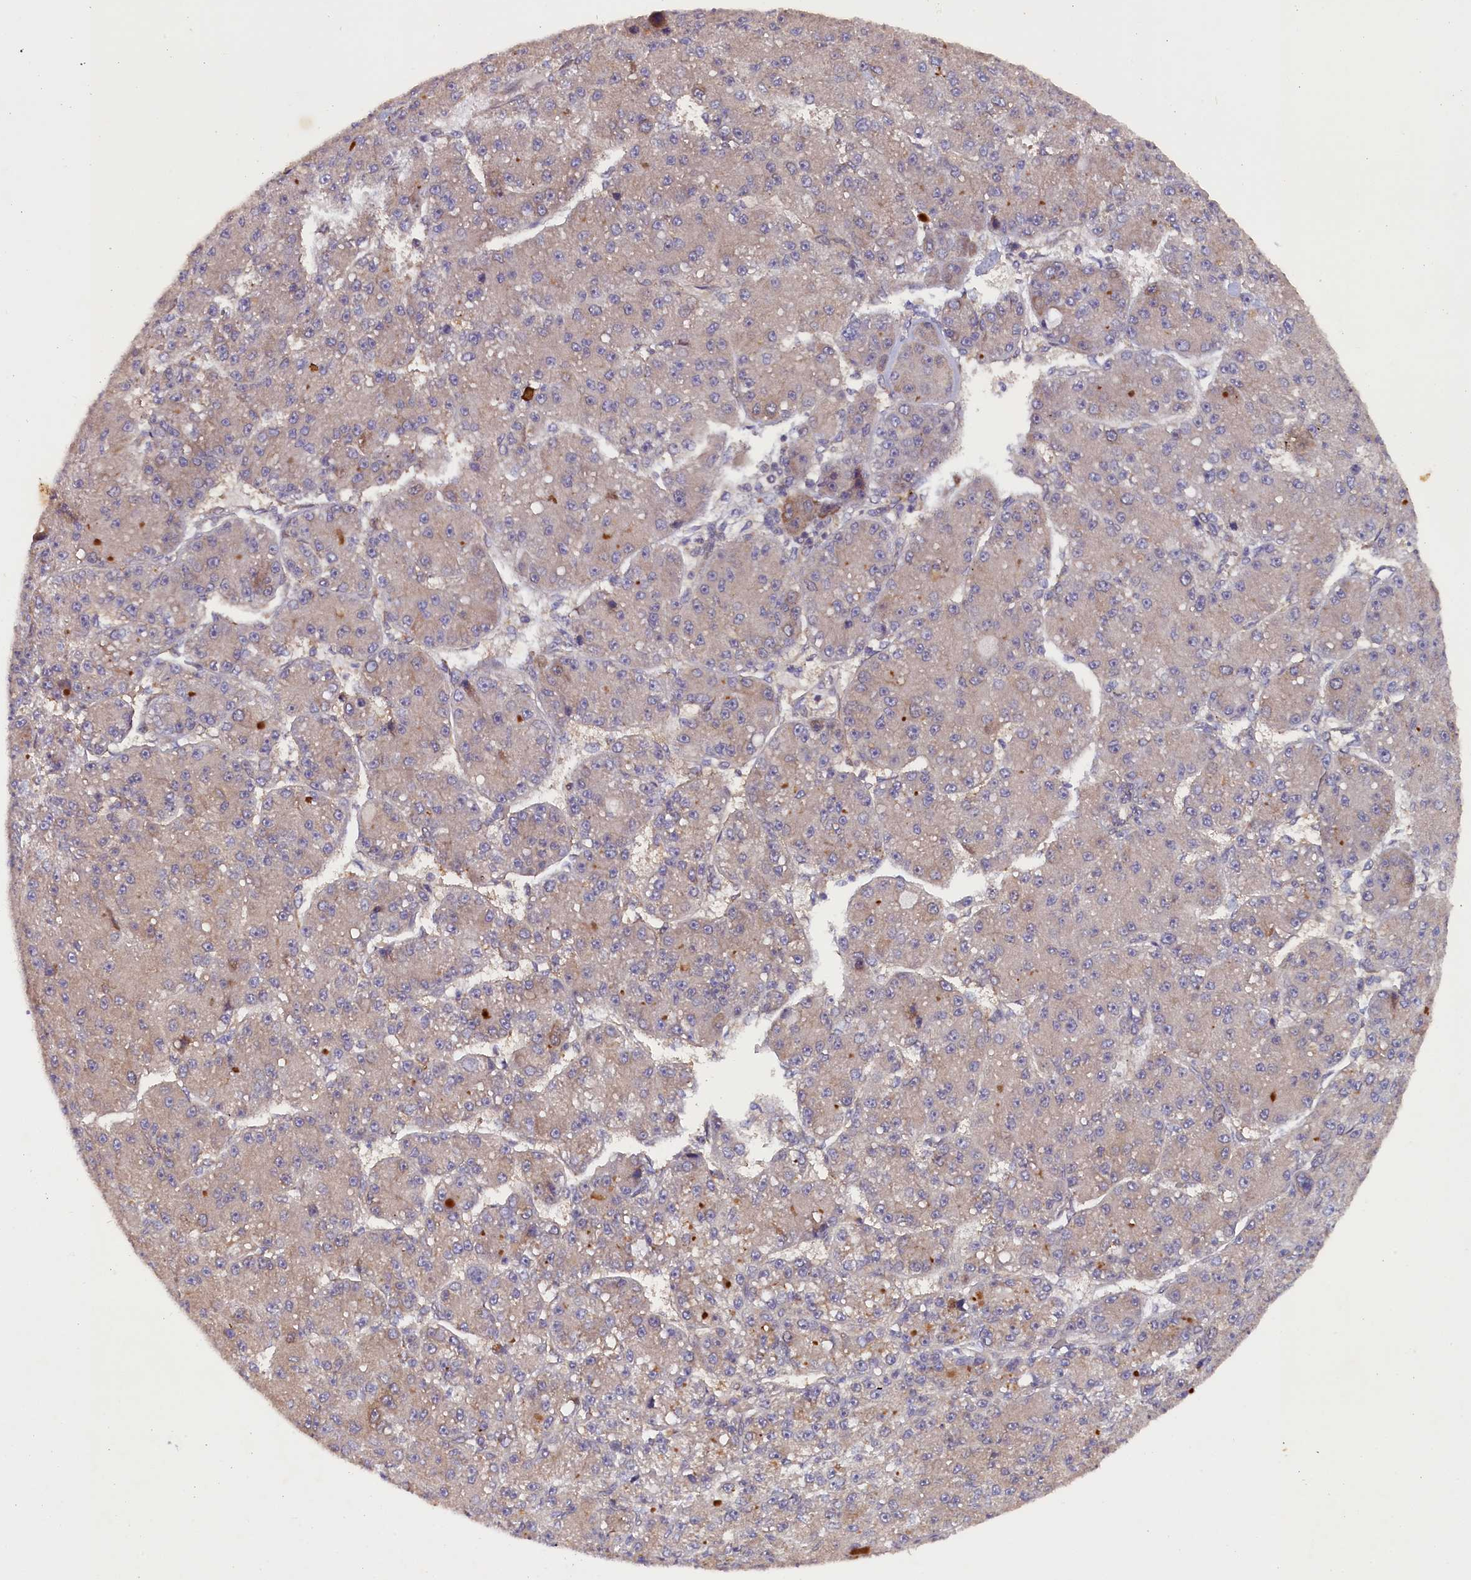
{"staining": {"intensity": "negative", "quantity": "none", "location": "none"}, "tissue": "liver cancer", "cell_type": "Tumor cells", "image_type": "cancer", "snomed": [{"axis": "morphology", "description": "Carcinoma, Hepatocellular, NOS"}, {"axis": "topography", "description": "Liver"}], "caption": "A high-resolution micrograph shows immunohistochemistry (IHC) staining of liver hepatocellular carcinoma, which reveals no significant positivity in tumor cells.", "gene": "JPT2", "patient": {"sex": "male", "age": 67}}